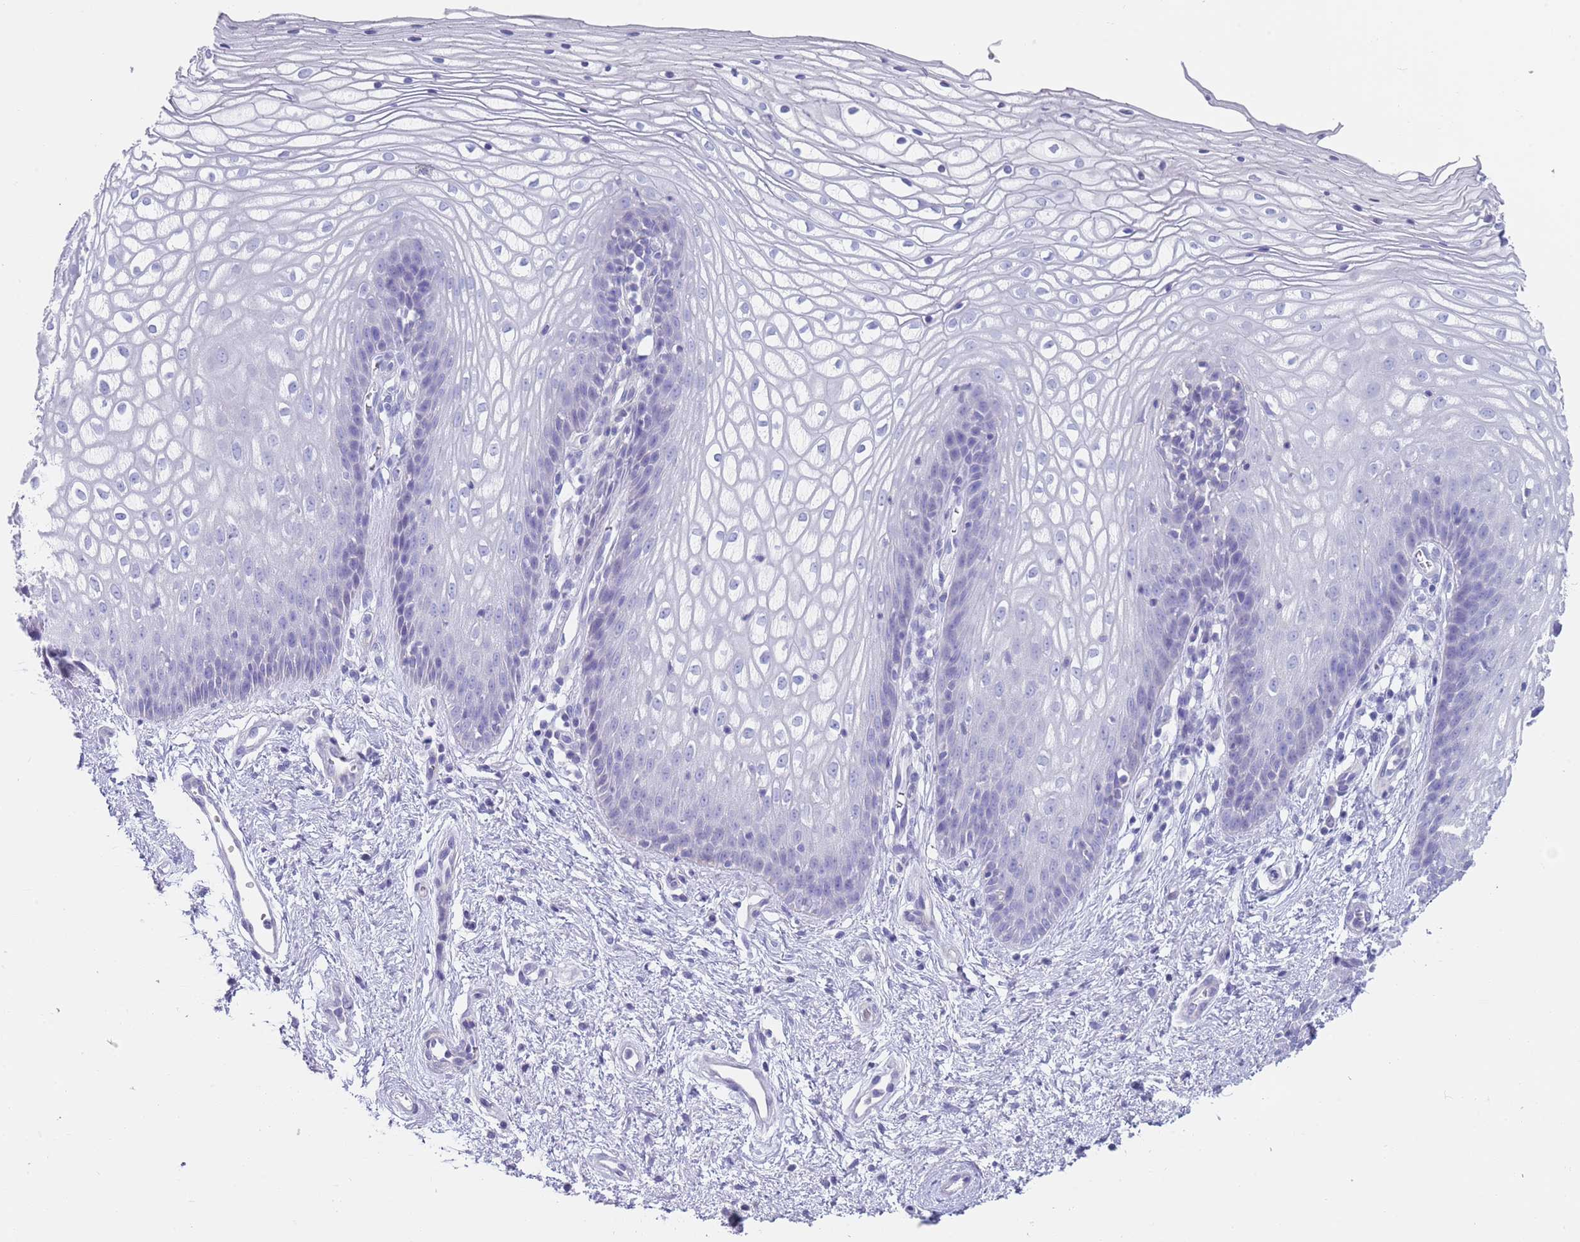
{"staining": {"intensity": "negative", "quantity": "none", "location": "none"}, "tissue": "vagina", "cell_type": "Squamous epithelial cells", "image_type": "normal", "snomed": [{"axis": "morphology", "description": "Normal tissue, NOS"}, {"axis": "topography", "description": "Vagina"}], "caption": "Benign vagina was stained to show a protein in brown. There is no significant positivity in squamous epithelial cells. Brightfield microscopy of immunohistochemistry stained with DAB (3,3'-diaminobenzidine) (brown) and hematoxylin (blue), captured at high magnification.", "gene": "CPXM2", "patient": {"sex": "female", "age": 34}}